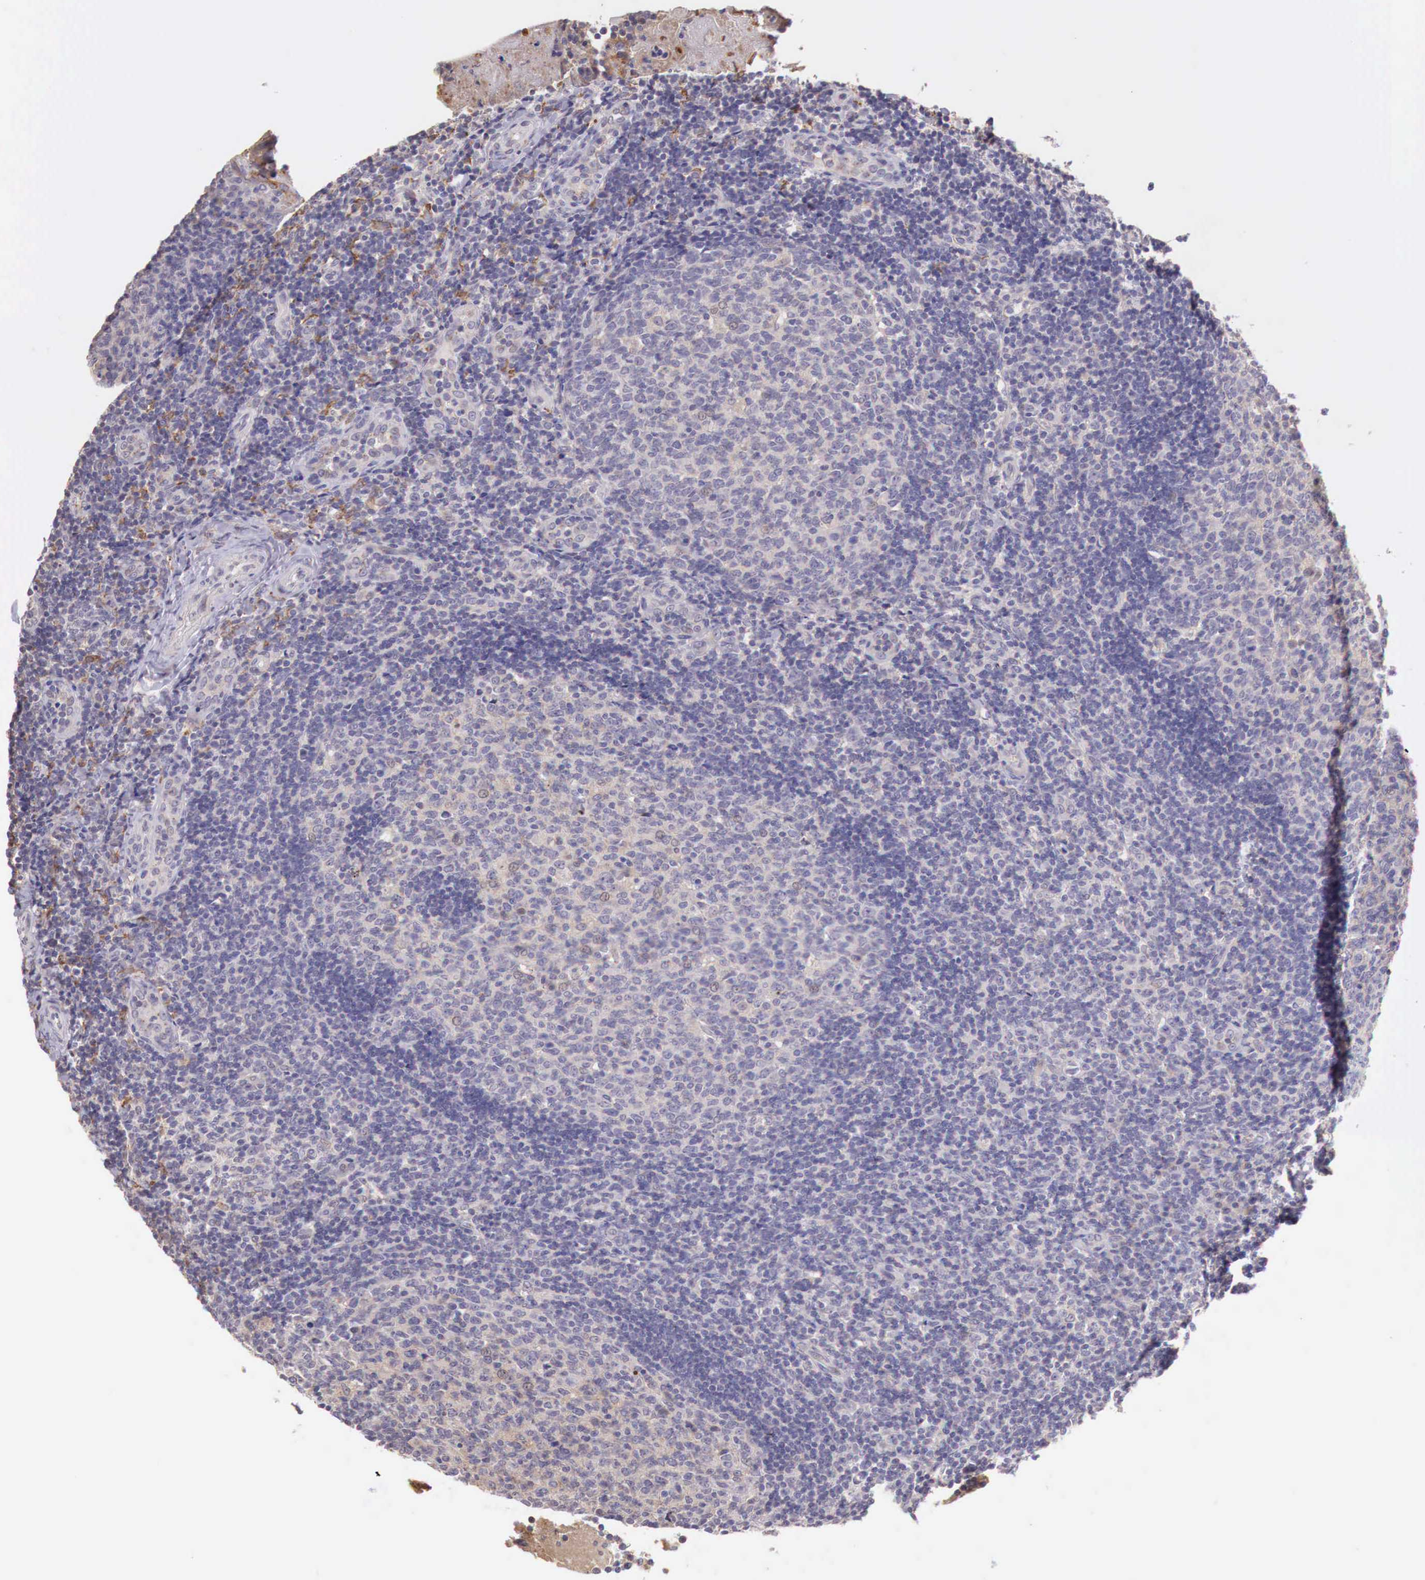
{"staining": {"intensity": "weak", "quantity": "<25%", "location": "cytoplasmic/membranous"}, "tissue": "tonsil", "cell_type": "Germinal center cells", "image_type": "normal", "snomed": [{"axis": "morphology", "description": "Normal tissue, NOS"}, {"axis": "topography", "description": "Tonsil"}], "caption": "DAB immunohistochemical staining of unremarkable human tonsil displays no significant staining in germinal center cells. (Brightfield microscopy of DAB (3,3'-diaminobenzidine) IHC at high magnification).", "gene": "CHRDL1", "patient": {"sex": "female", "age": 3}}